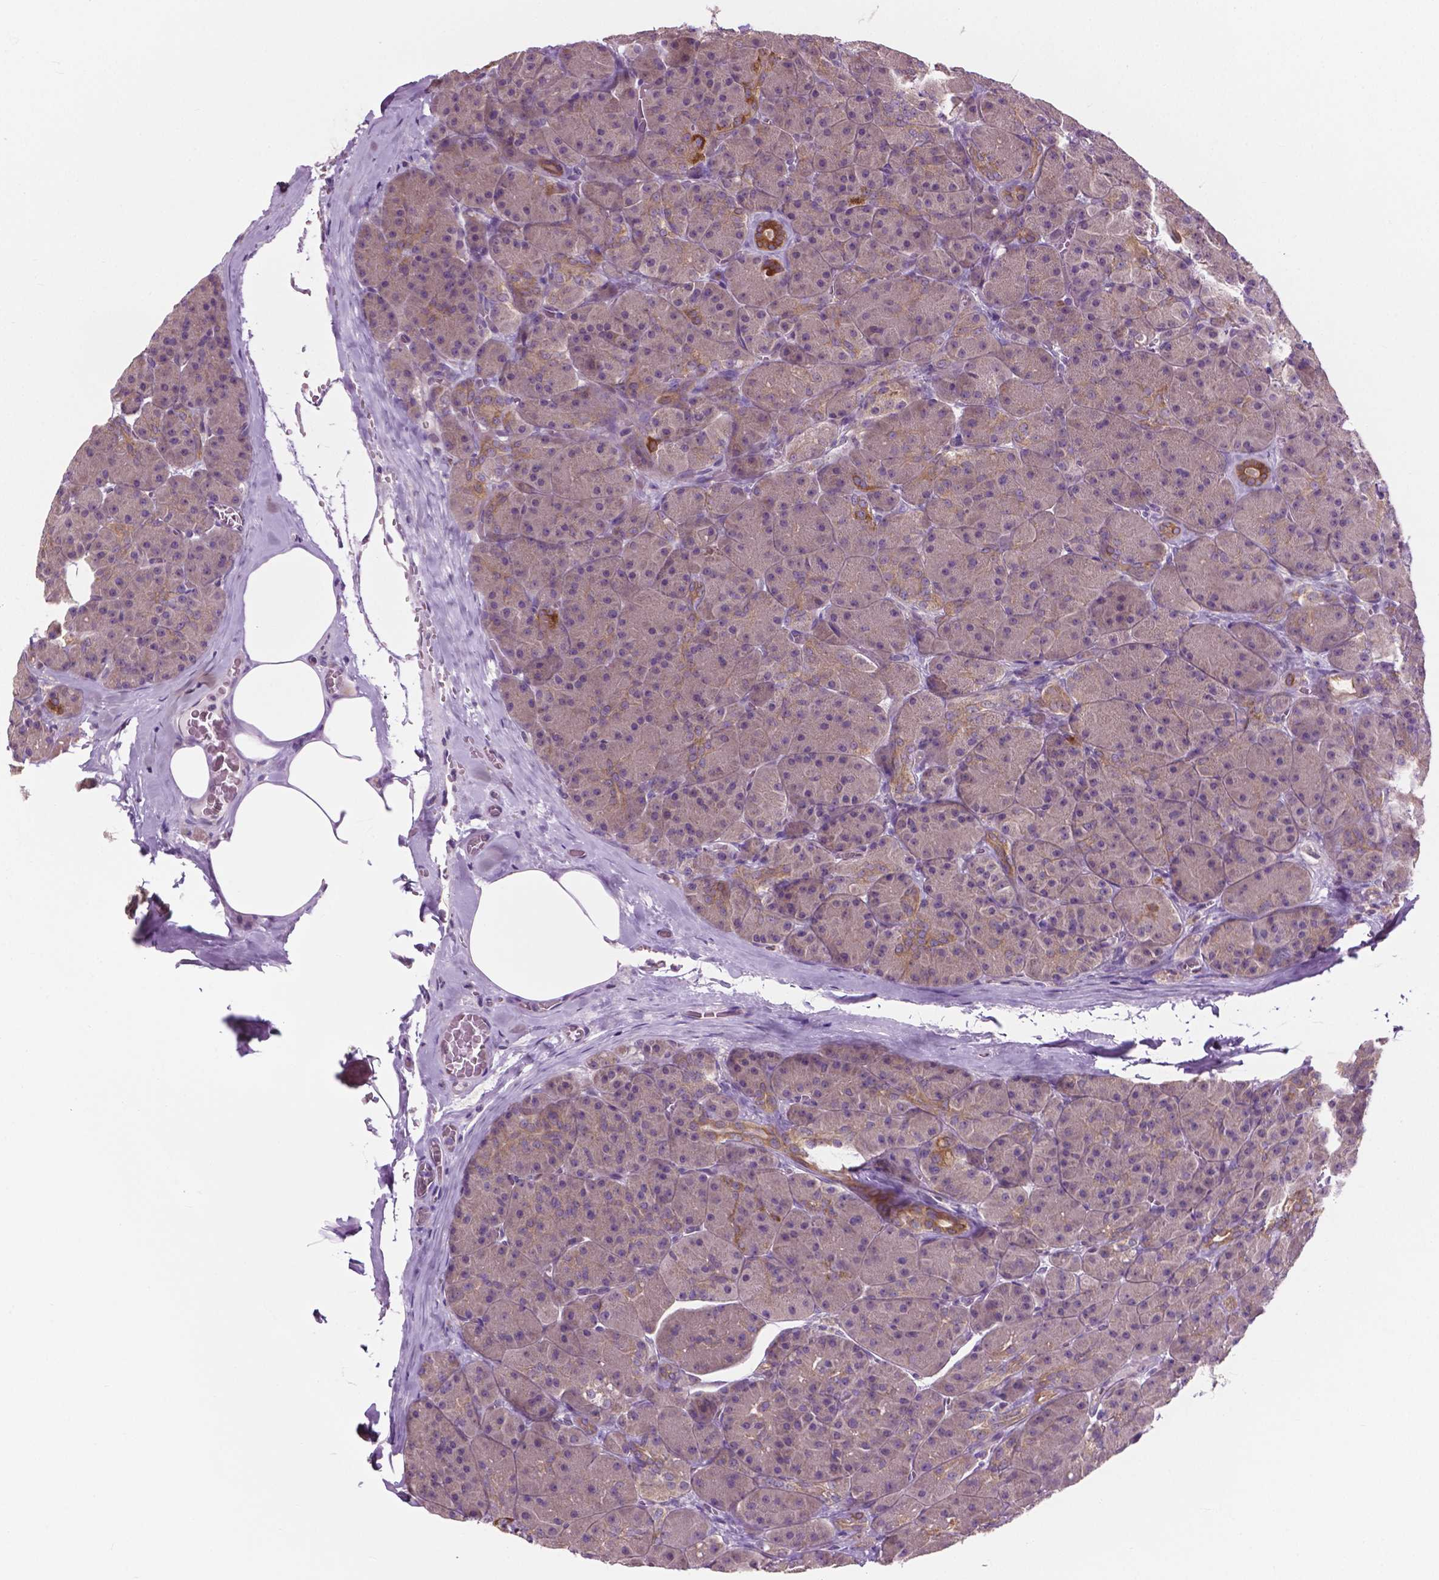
{"staining": {"intensity": "moderate", "quantity": "<25%", "location": "cytoplasmic/membranous"}, "tissue": "pancreas", "cell_type": "Exocrine glandular cells", "image_type": "normal", "snomed": [{"axis": "morphology", "description": "Normal tissue, NOS"}, {"axis": "topography", "description": "Pancreas"}], "caption": "Immunohistochemical staining of normal human pancreas shows low levels of moderate cytoplasmic/membranous positivity in approximately <25% of exocrine glandular cells.", "gene": "MZT1", "patient": {"sex": "male", "age": 57}}